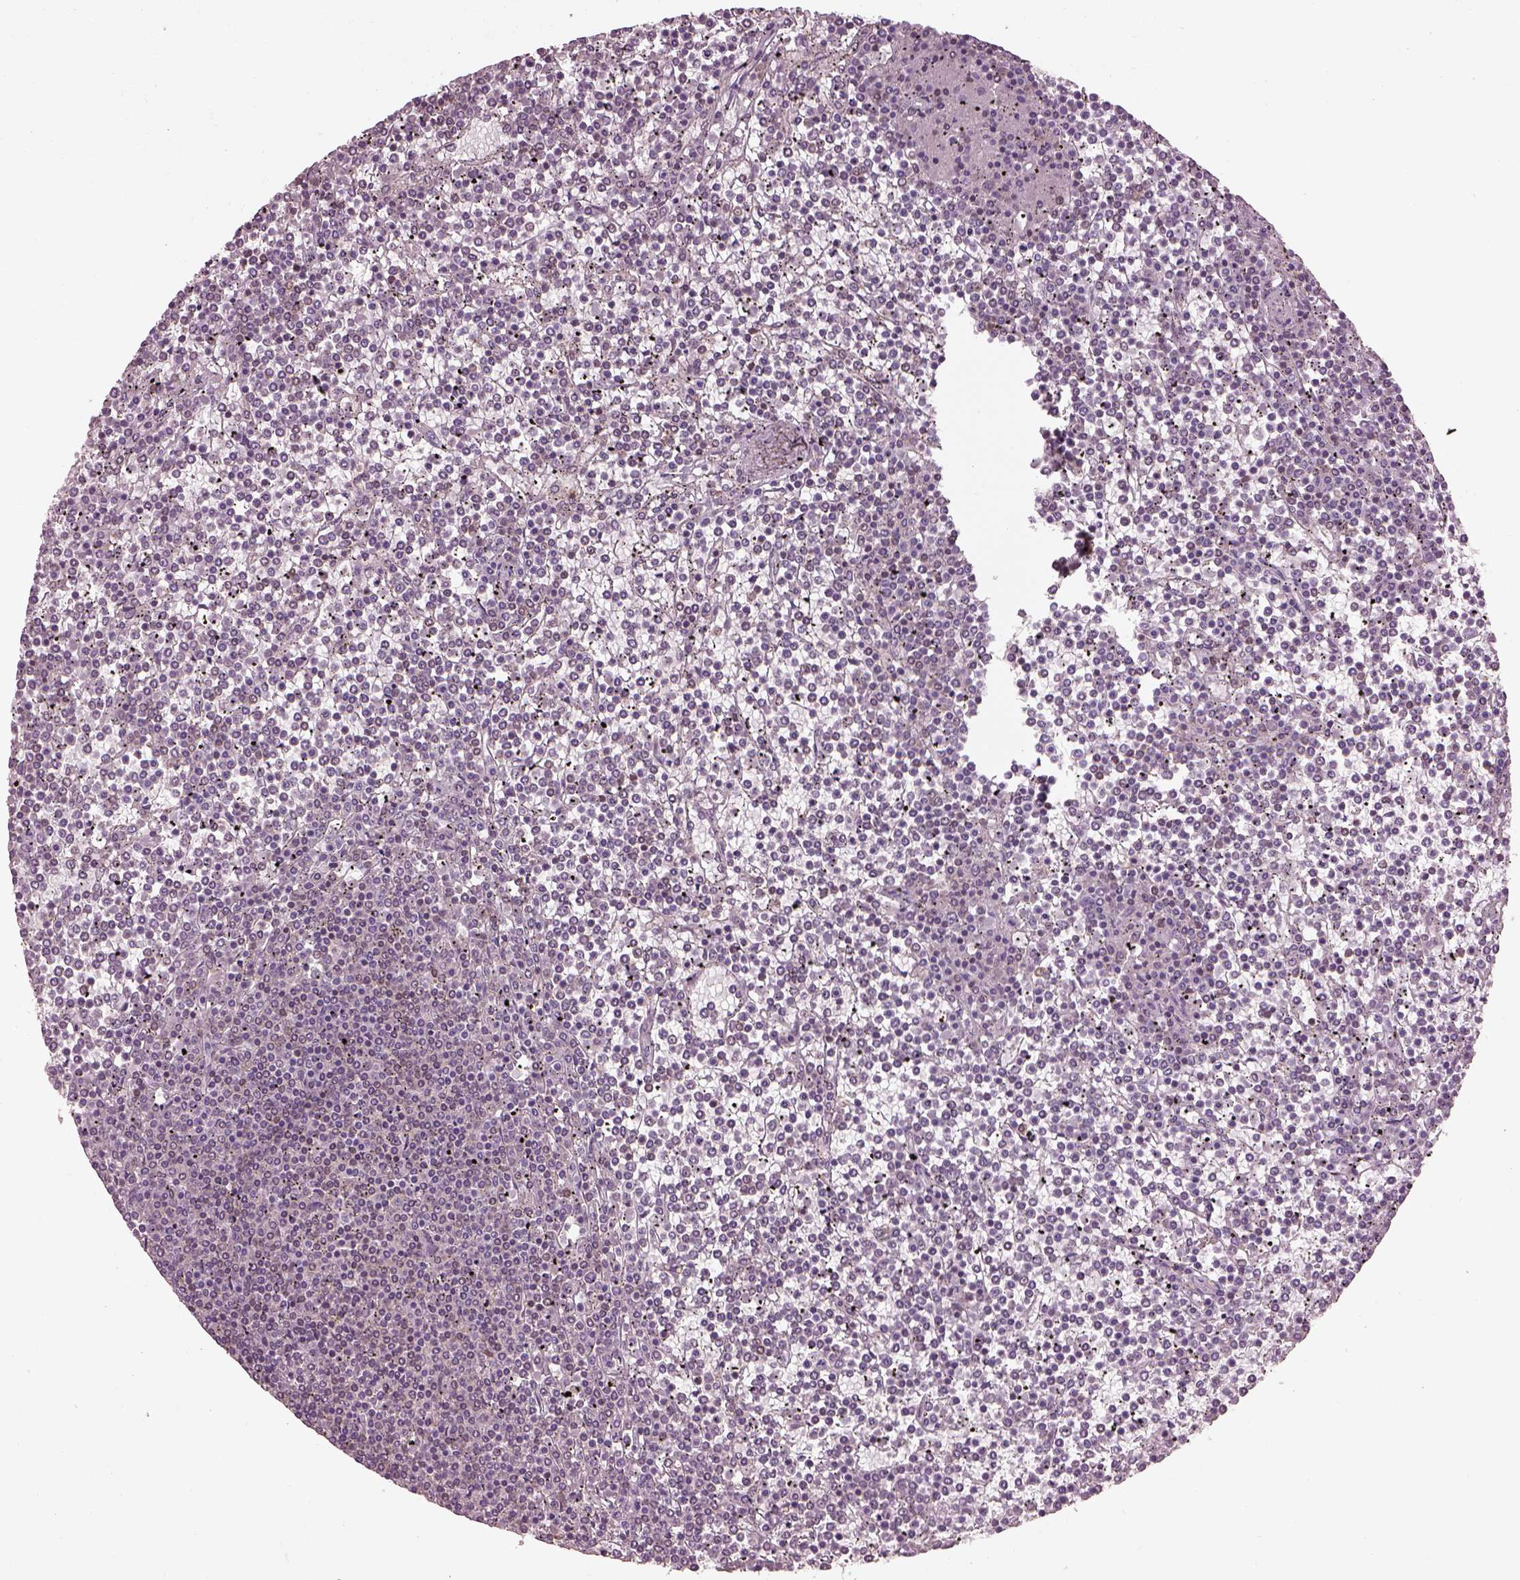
{"staining": {"intensity": "negative", "quantity": "none", "location": "none"}, "tissue": "lymphoma", "cell_type": "Tumor cells", "image_type": "cancer", "snomed": [{"axis": "morphology", "description": "Malignant lymphoma, non-Hodgkin's type, Low grade"}, {"axis": "topography", "description": "Spleen"}], "caption": "A high-resolution micrograph shows immunohistochemistry (IHC) staining of low-grade malignant lymphoma, non-Hodgkin's type, which exhibits no significant expression in tumor cells.", "gene": "LSM14A", "patient": {"sex": "female", "age": 19}}